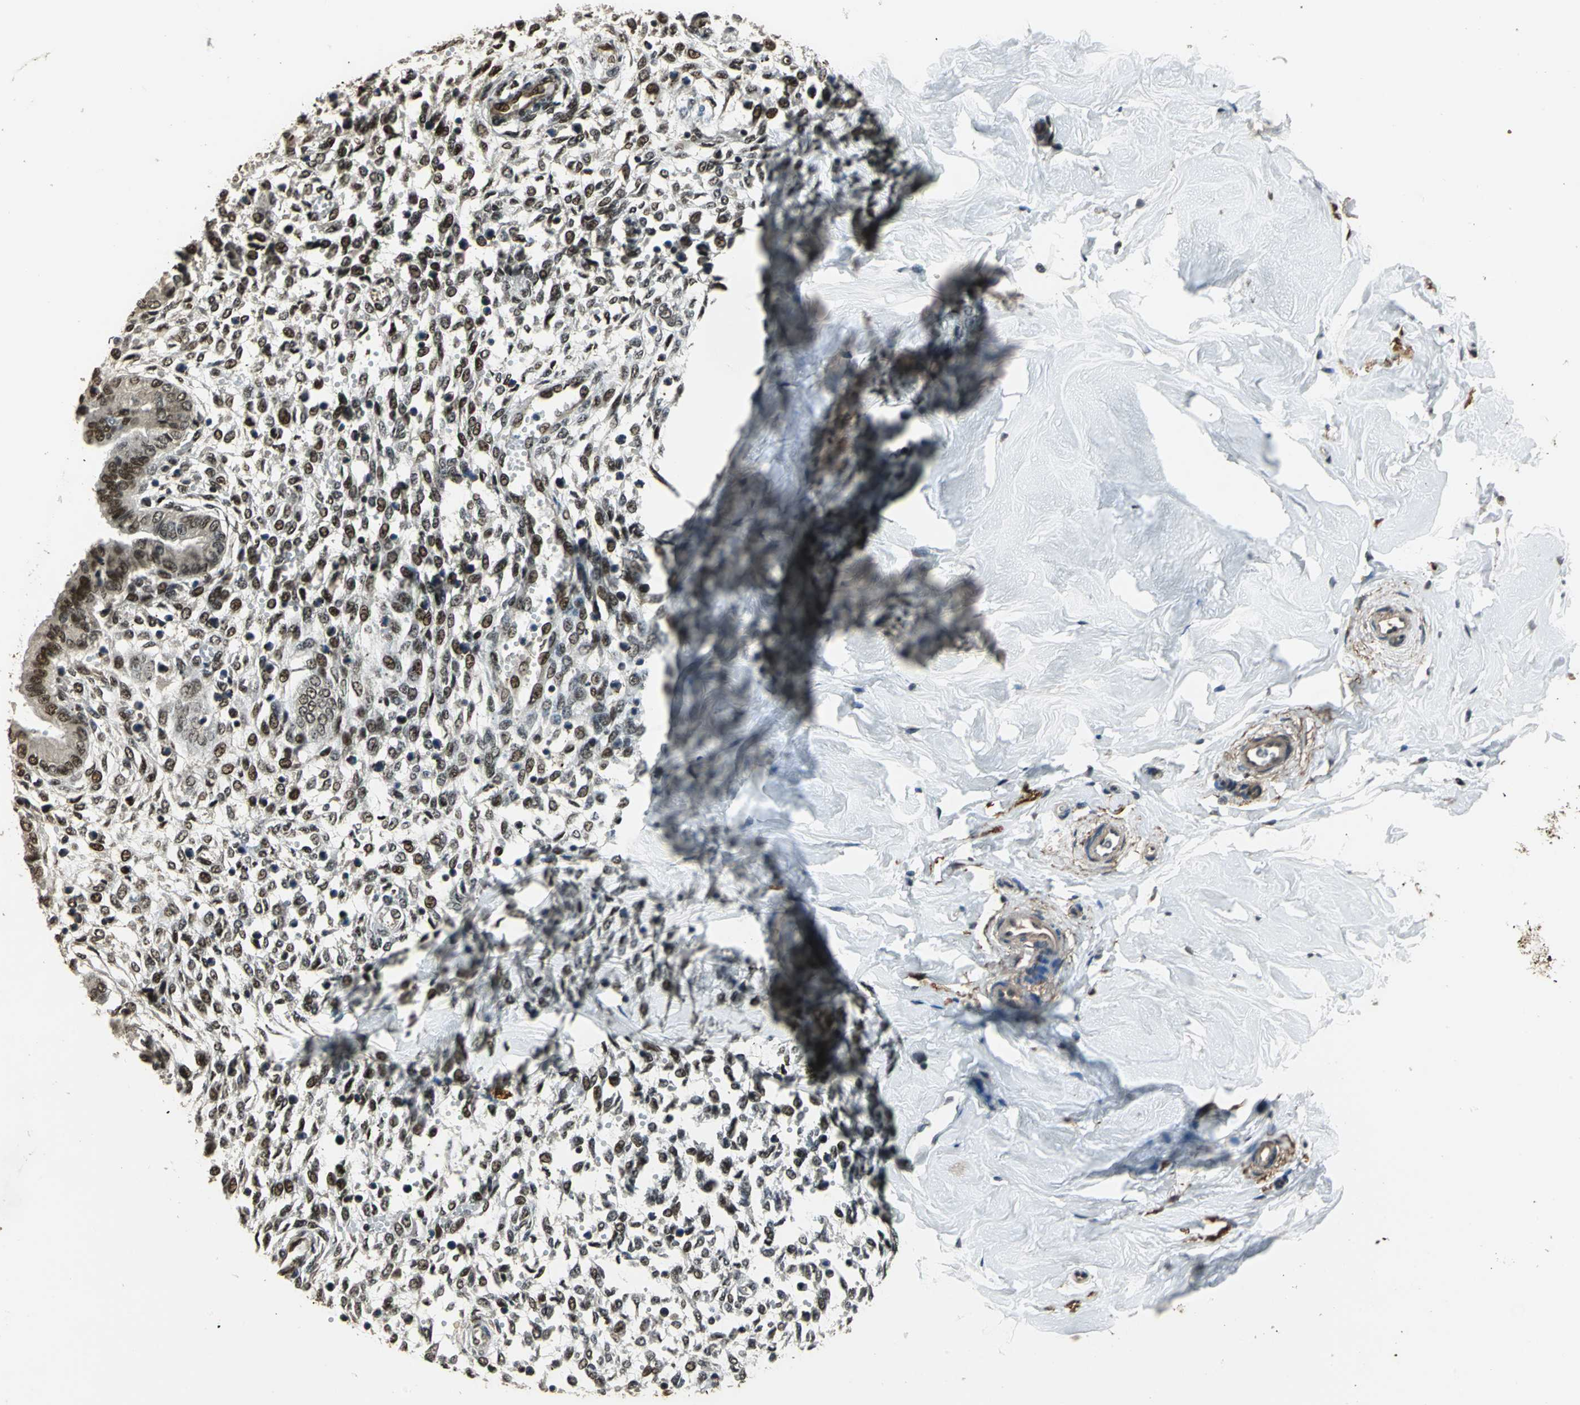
{"staining": {"intensity": "moderate", "quantity": "25%-75%", "location": "nuclear"}, "tissue": "endometrium", "cell_type": "Cells in endometrial stroma", "image_type": "normal", "snomed": [{"axis": "morphology", "description": "Normal tissue, NOS"}, {"axis": "topography", "description": "Endometrium"}], "caption": "The immunohistochemical stain labels moderate nuclear positivity in cells in endometrial stroma of normal endometrium. (IHC, brightfield microscopy, high magnification).", "gene": "MIS18BP1", "patient": {"sex": "female", "age": 33}}